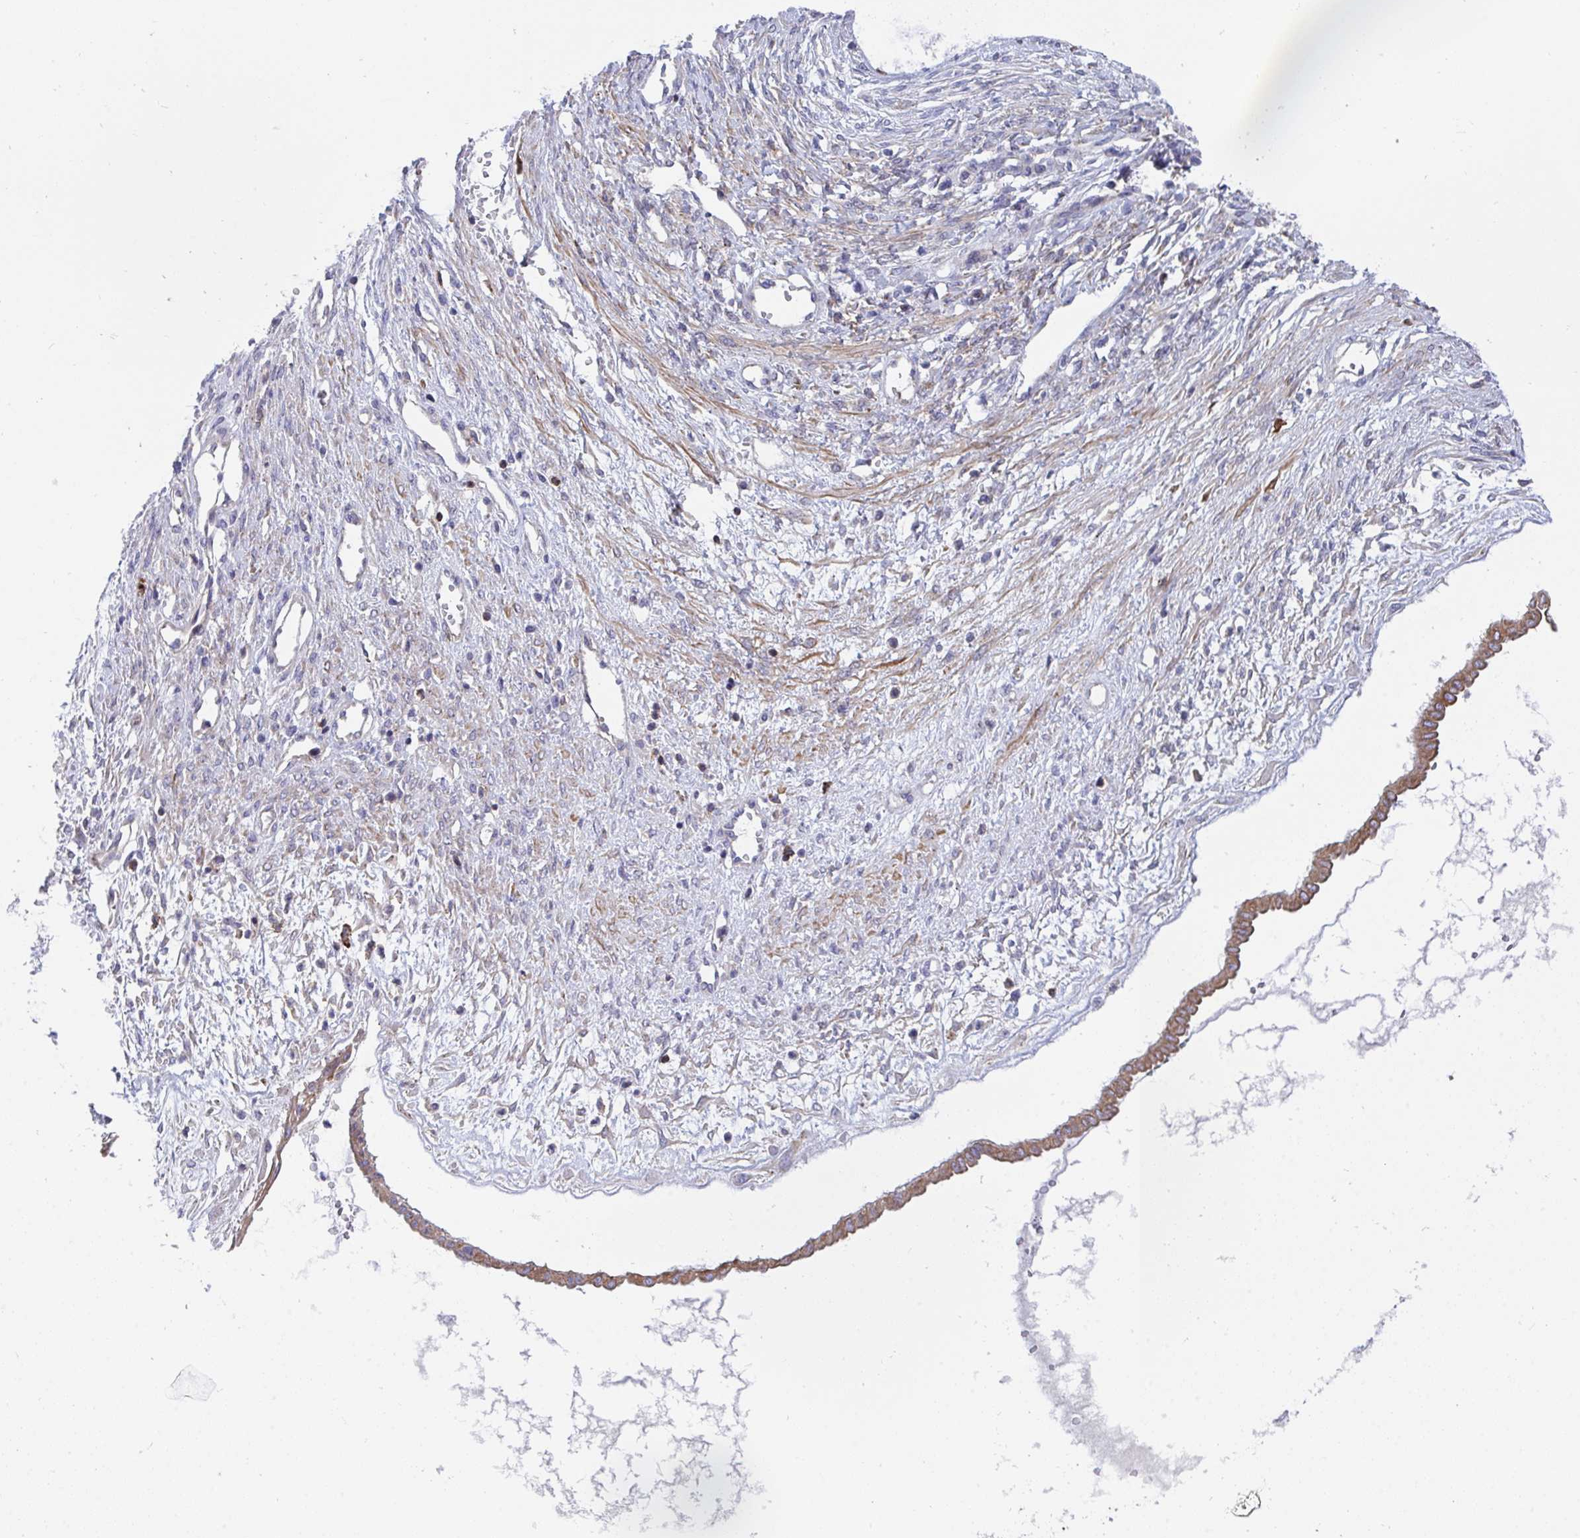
{"staining": {"intensity": "moderate", "quantity": ">75%", "location": "cytoplasmic/membranous"}, "tissue": "ovarian cancer", "cell_type": "Tumor cells", "image_type": "cancer", "snomed": [{"axis": "morphology", "description": "Cystadenocarcinoma, mucinous, NOS"}, {"axis": "topography", "description": "Ovary"}], "caption": "The histopathology image shows staining of ovarian cancer, revealing moderate cytoplasmic/membranous protein positivity (brown color) within tumor cells.", "gene": "FRMD3", "patient": {"sex": "female", "age": 73}}